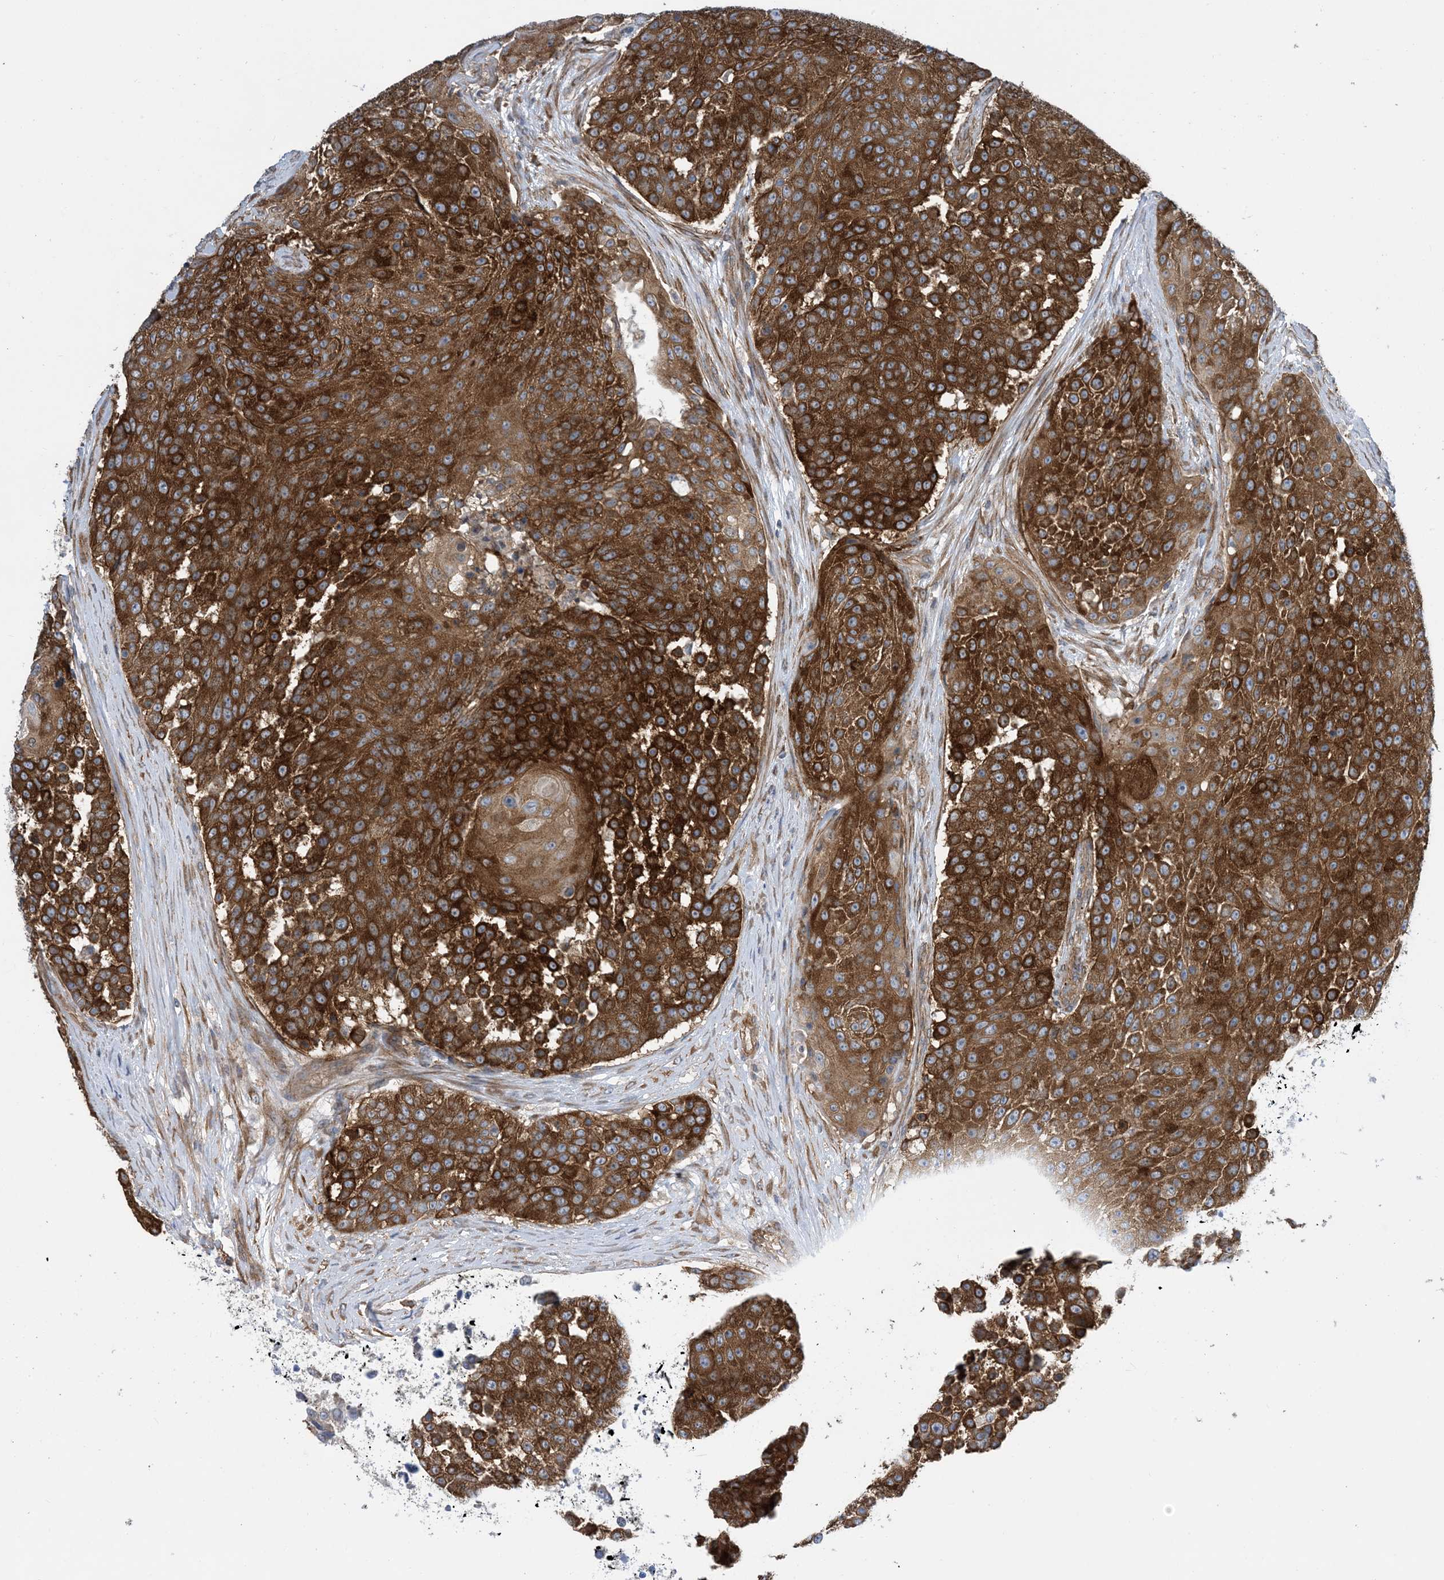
{"staining": {"intensity": "strong", "quantity": ">75%", "location": "cytoplasmic/membranous"}, "tissue": "urothelial cancer", "cell_type": "Tumor cells", "image_type": "cancer", "snomed": [{"axis": "morphology", "description": "Urothelial carcinoma, High grade"}, {"axis": "topography", "description": "Urinary bladder"}], "caption": "DAB (3,3'-diaminobenzidine) immunohistochemical staining of human urothelial cancer demonstrates strong cytoplasmic/membranous protein staining in approximately >75% of tumor cells. The staining was performed using DAB (3,3'-diaminobenzidine), with brown indicating positive protein expression. Nuclei are stained blue with hematoxylin.", "gene": "EHBP1", "patient": {"sex": "female", "age": 63}}